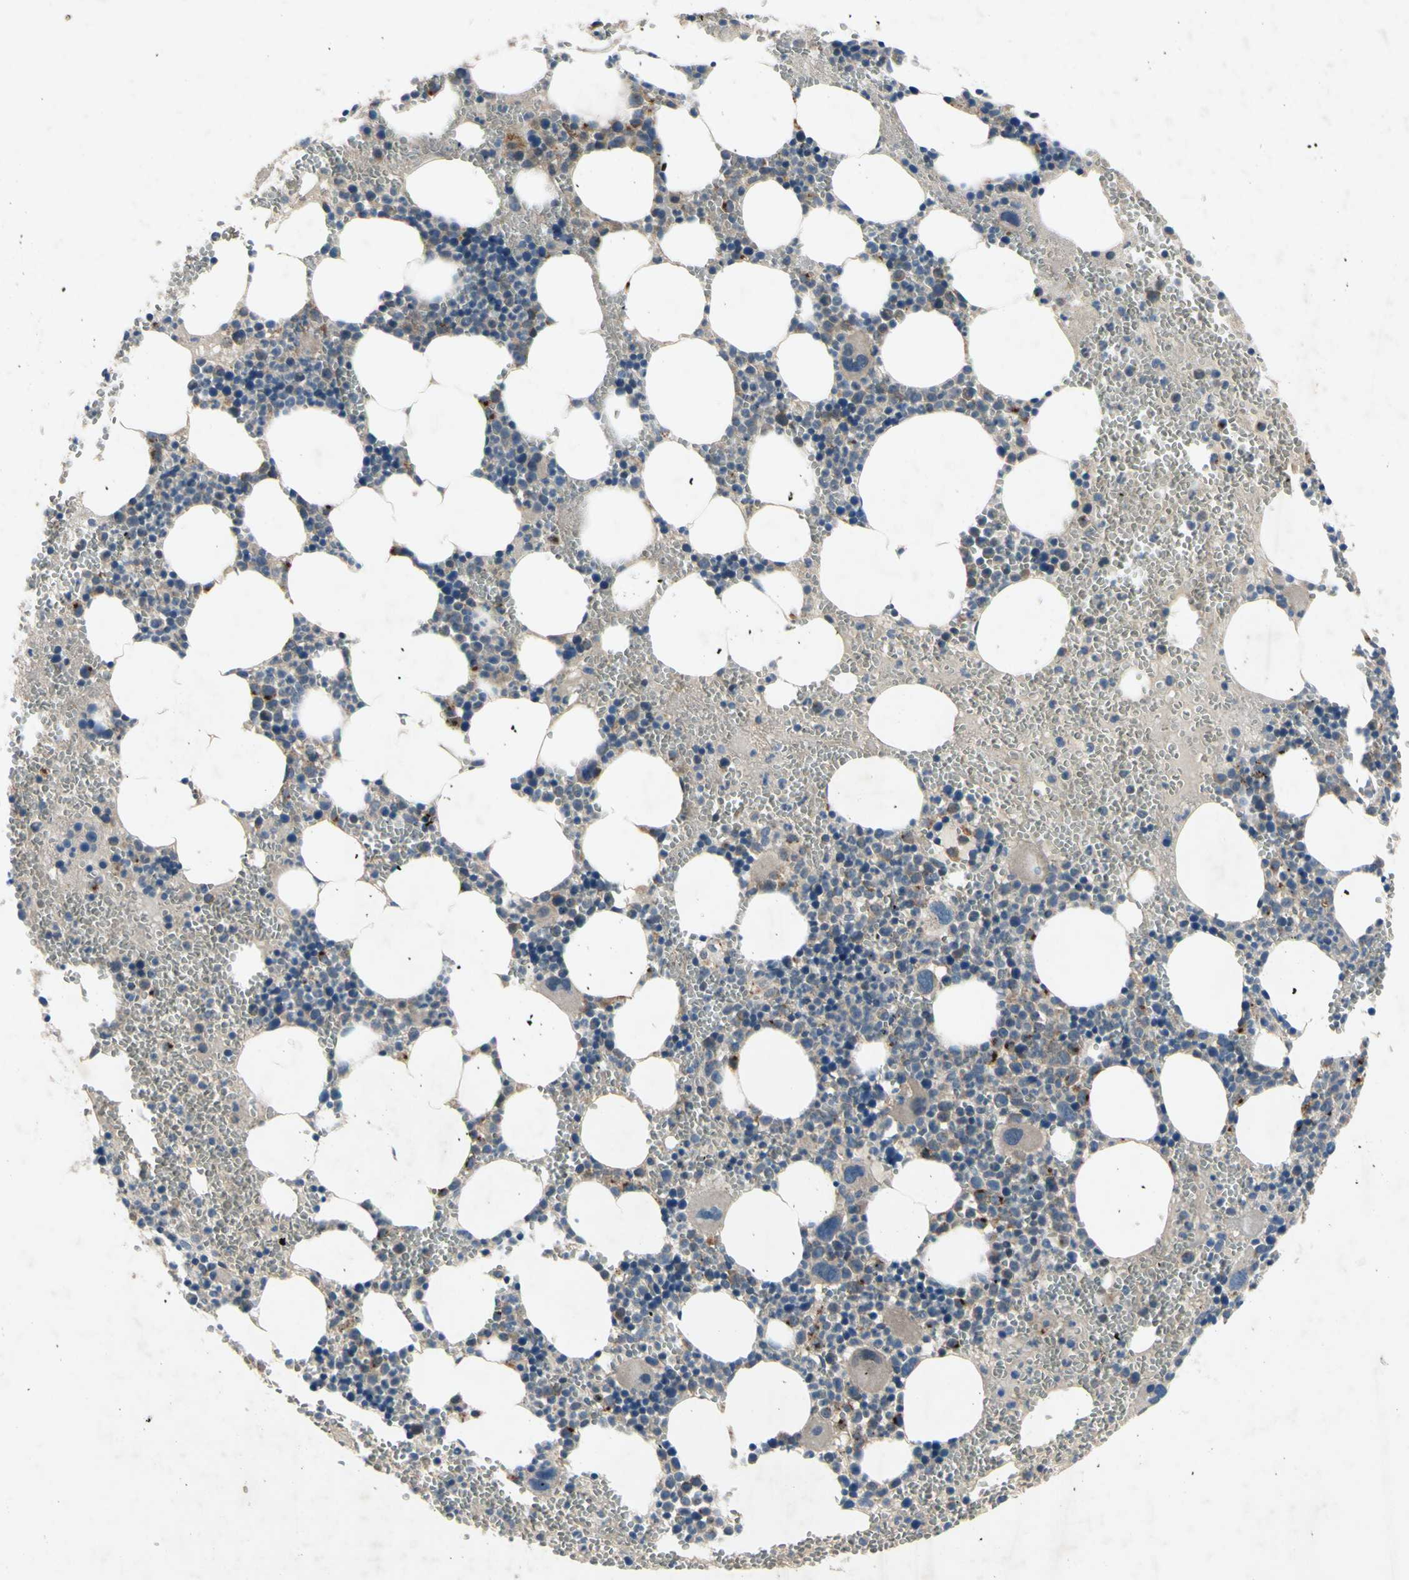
{"staining": {"intensity": "moderate", "quantity": "<25%", "location": "cytoplasmic/membranous"}, "tissue": "bone marrow", "cell_type": "Hematopoietic cells", "image_type": "normal", "snomed": [{"axis": "morphology", "description": "Normal tissue, NOS"}, {"axis": "morphology", "description": "Inflammation, NOS"}, {"axis": "topography", "description": "Bone marrow"}], "caption": "Benign bone marrow exhibits moderate cytoplasmic/membranous expression in approximately <25% of hematopoietic cells, visualized by immunohistochemistry.", "gene": "HILPDA", "patient": {"sex": "female", "age": 76}}